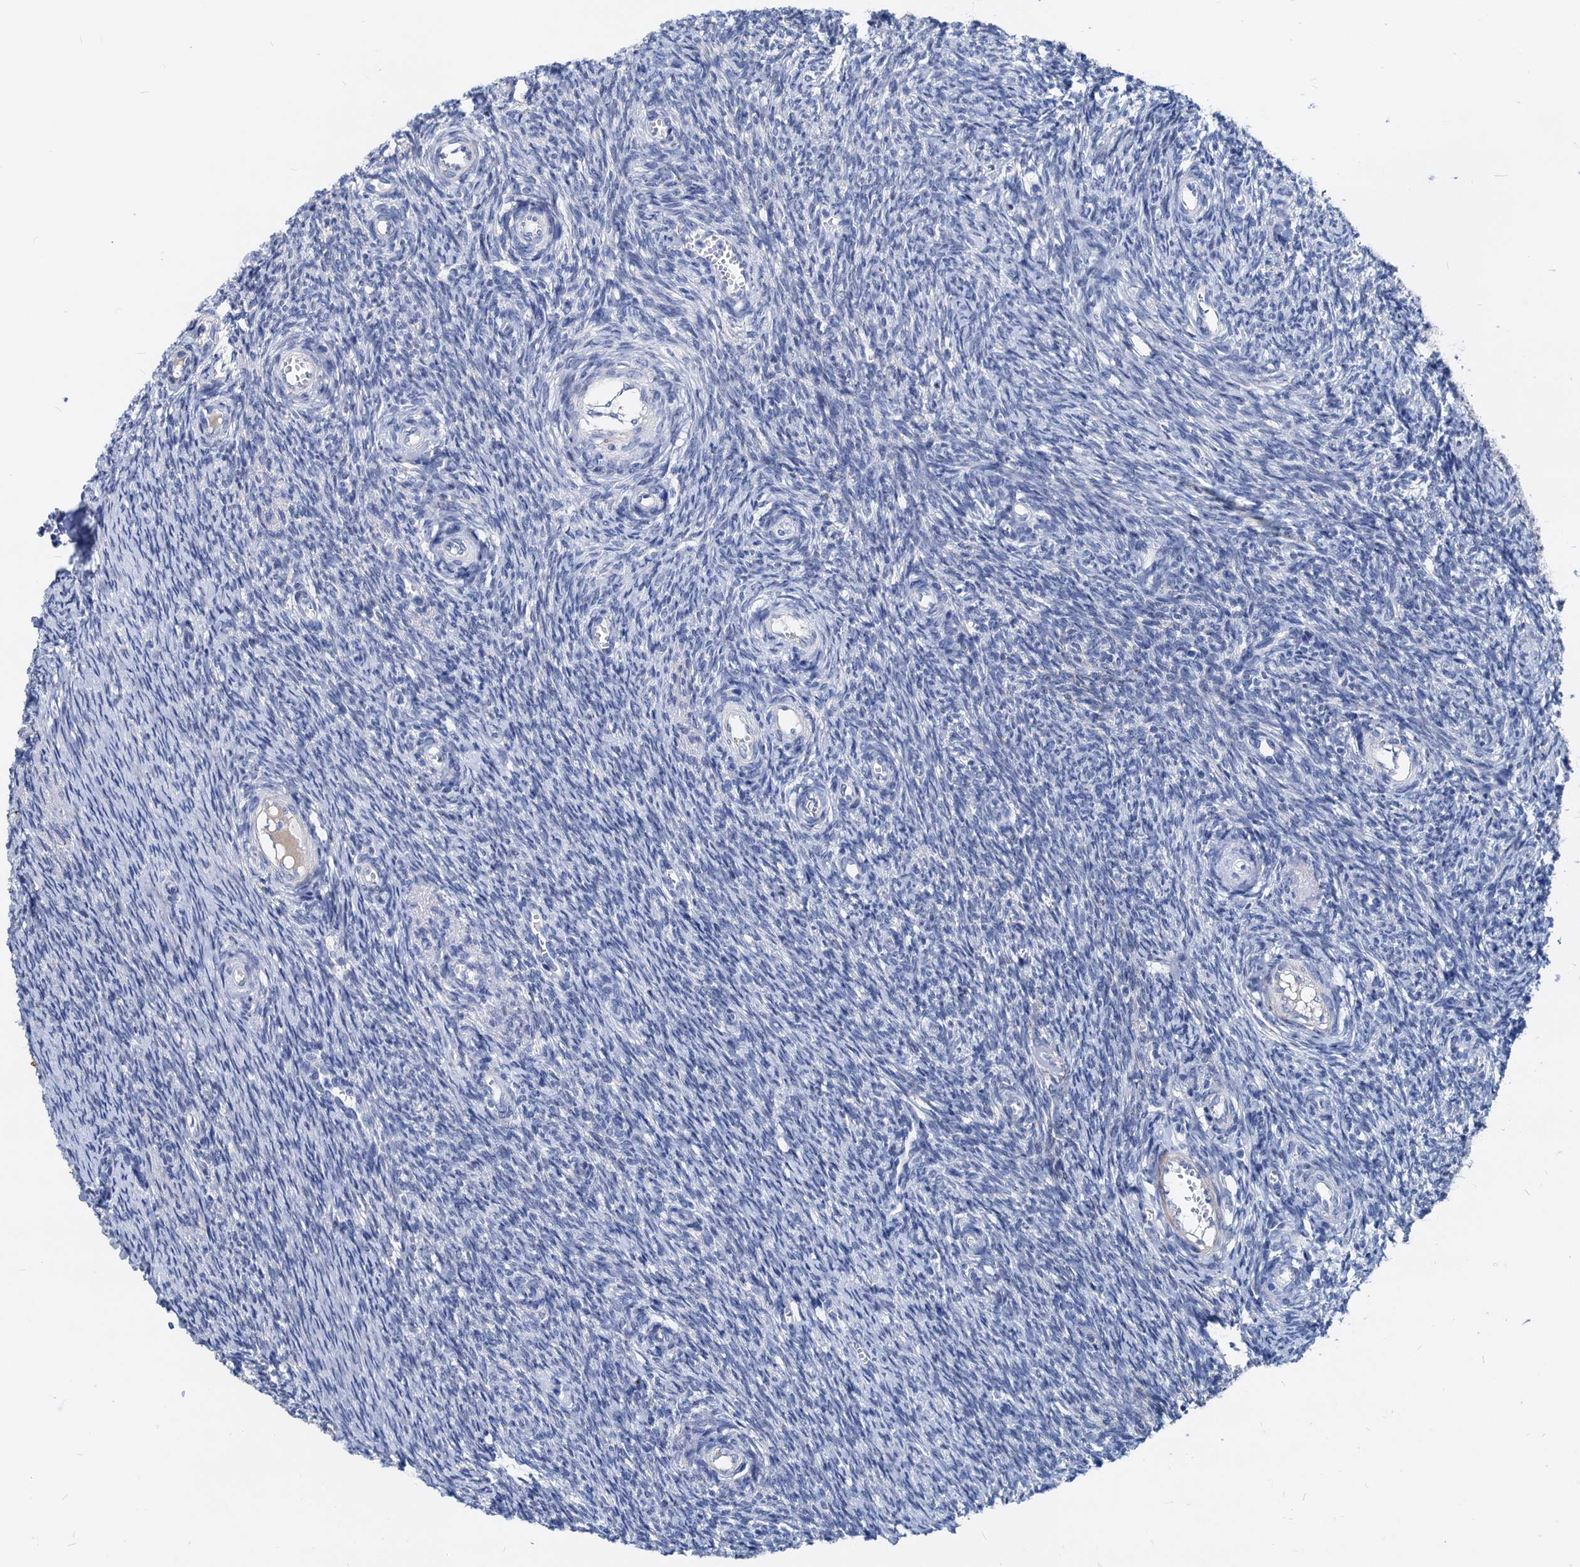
{"staining": {"intensity": "negative", "quantity": "none", "location": "none"}, "tissue": "ovary", "cell_type": "Ovarian stroma cells", "image_type": "normal", "snomed": [{"axis": "morphology", "description": "Normal tissue, NOS"}, {"axis": "topography", "description": "Ovary"}], "caption": "Ovarian stroma cells are negative for brown protein staining in normal ovary. (Brightfield microscopy of DAB (3,3'-diaminobenzidine) immunohistochemistry (IHC) at high magnification).", "gene": "HSF2", "patient": {"sex": "female", "age": 44}}